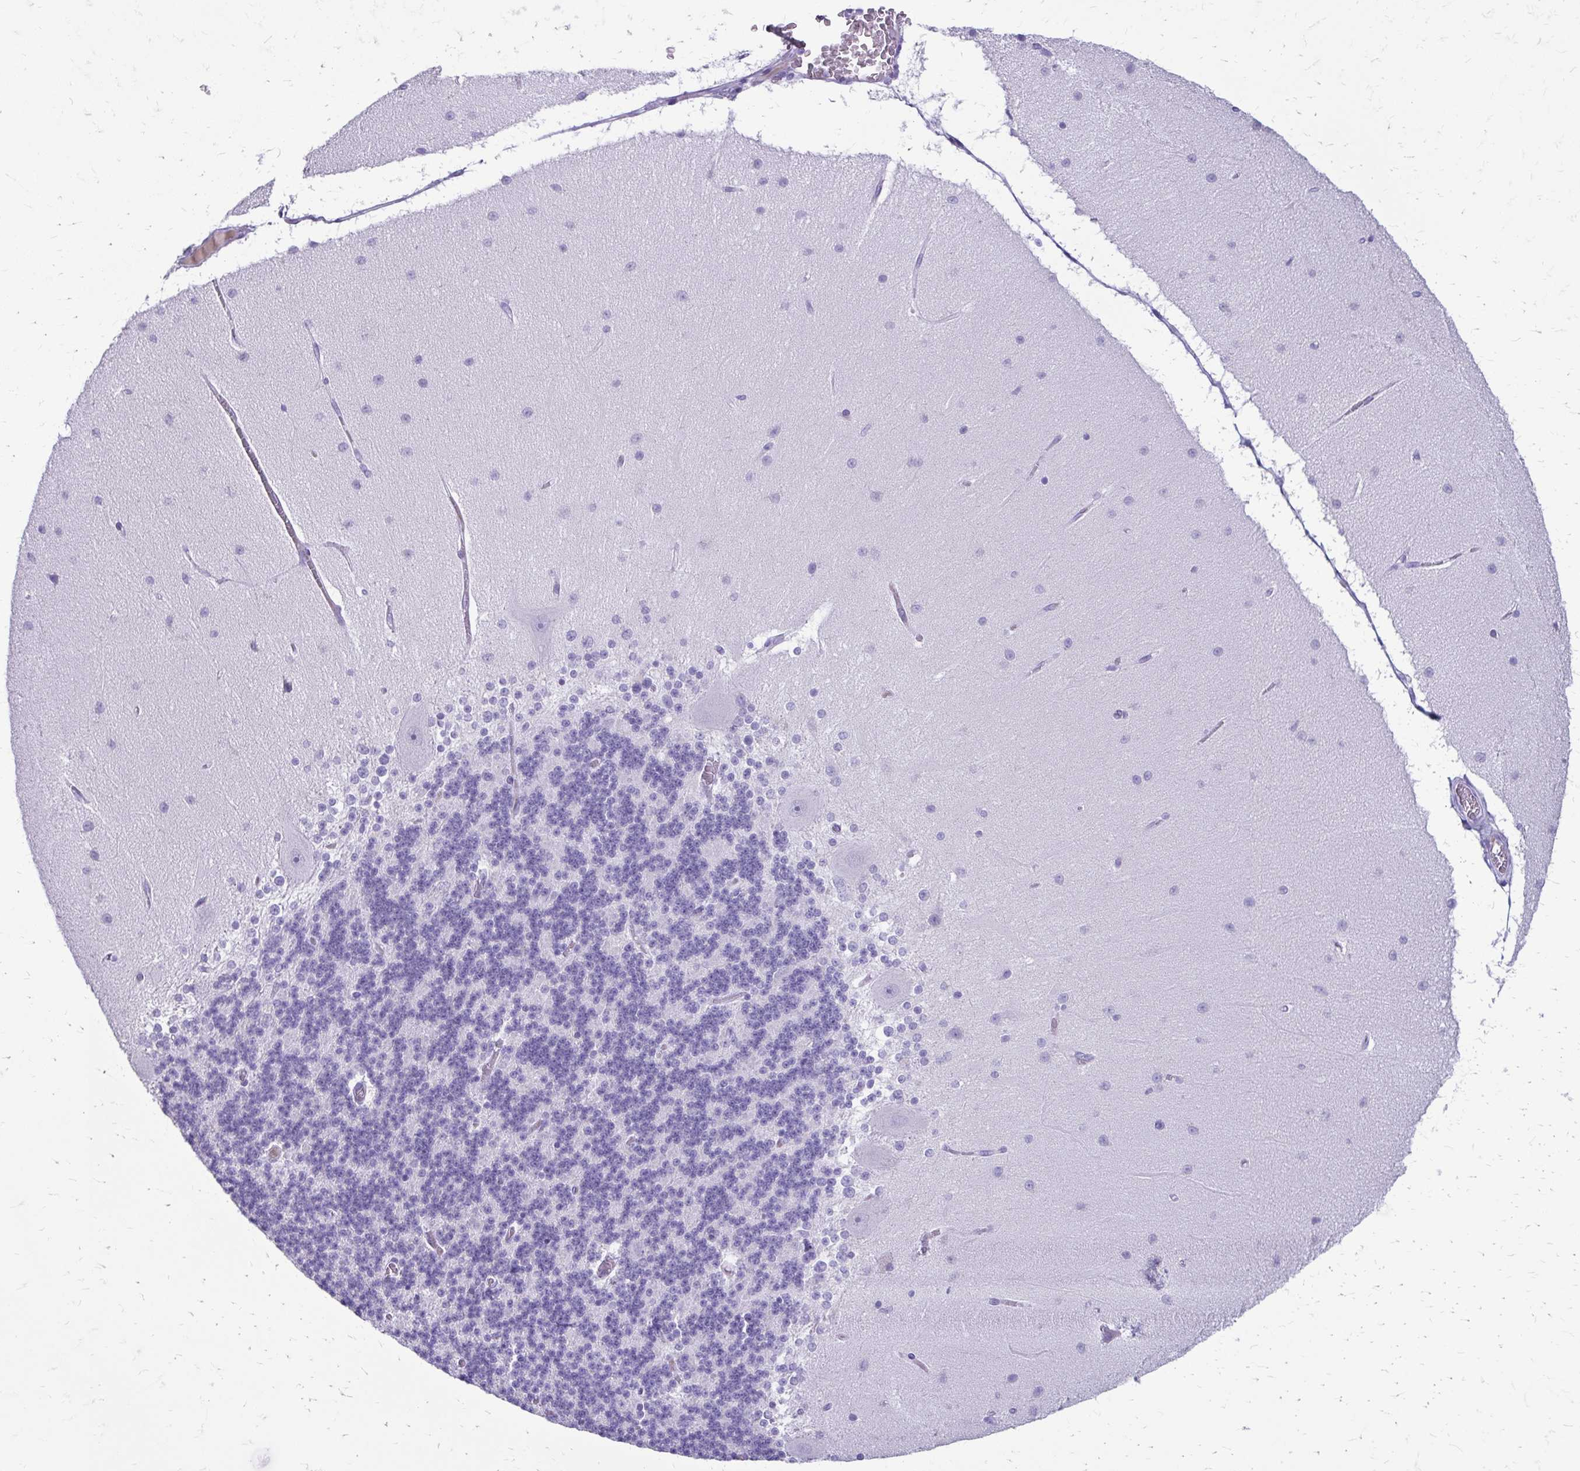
{"staining": {"intensity": "negative", "quantity": "none", "location": "none"}, "tissue": "cerebellum", "cell_type": "Cells in granular layer", "image_type": "normal", "snomed": [{"axis": "morphology", "description": "Normal tissue, NOS"}, {"axis": "topography", "description": "Cerebellum"}], "caption": "The micrograph reveals no significant expression in cells in granular layer of cerebellum. (DAB immunohistochemistry (IHC) with hematoxylin counter stain).", "gene": "SATL1", "patient": {"sex": "female", "age": 54}}